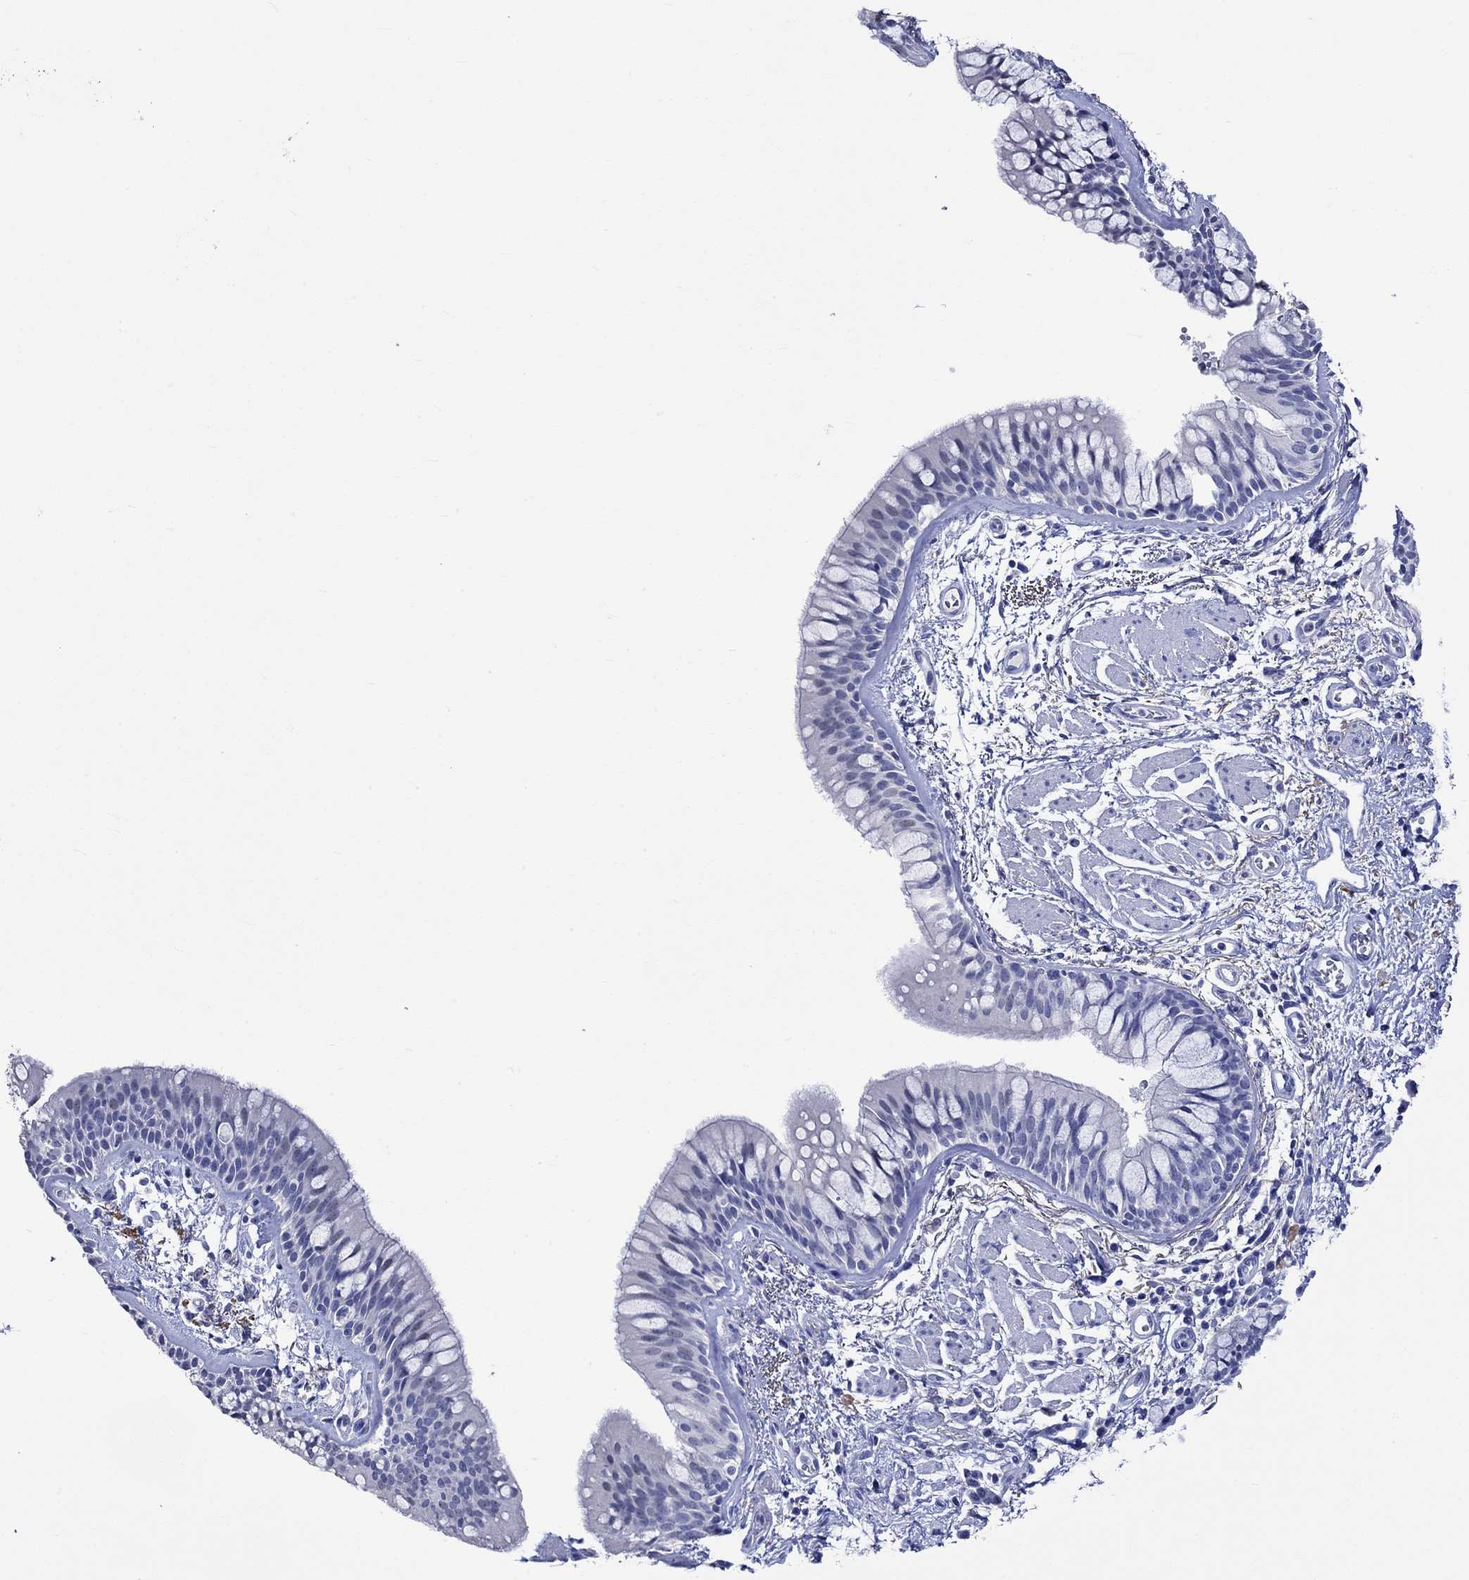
{"staining": {"intensity": "negative", "quantity": "none", "location": "none"}, "tissue": "bronchus", "cell_type": "Respiratory epithelial cells", "image_type": "normal", "snomed": [{"axis": "morphology", "description": "Normal tissue, NOS"}, {"axis": "topography", "description": "Bronchus"}, {"axis": "topography", "description": "Lung"}], "caption": "Protein analysis of normal bronchus displays no significant positivity in respiratory epithelial cells.", "gene": "KLHL35", "patient": {"sex": "female", "age": 57}}